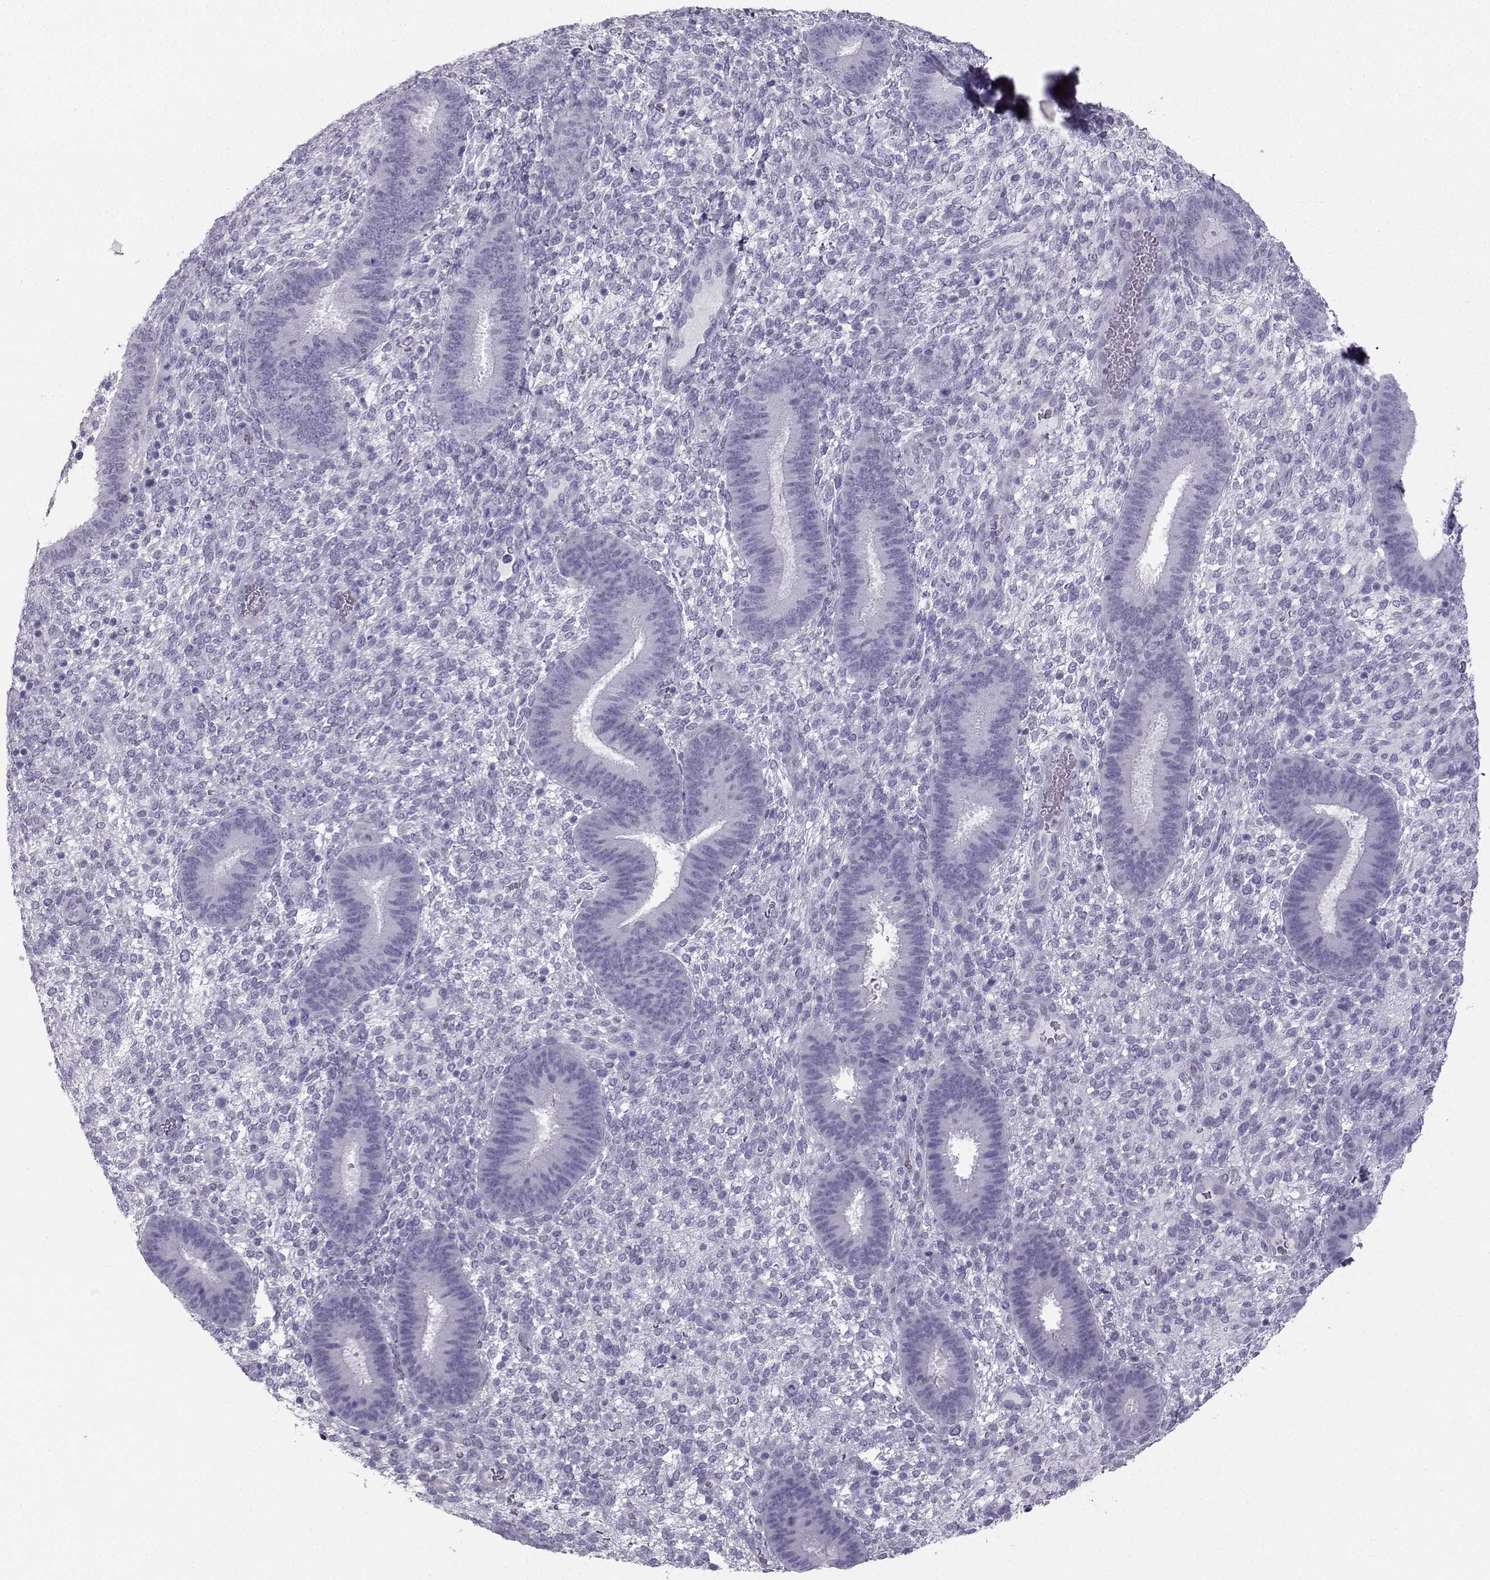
{"staining": {"intensity": "negative", "quantity": "none", "location": "none"}, "tissue": "endometrium", "cell_type": "Cells in endometrial stroma", "image_type": "normal", "snomed": [{"axis": "morphology", "description": "Normal tissue, NOS"}, {"axis": "topography", "description": "Endometrium"}], "caption": "Immunohistochemistry of unremarkable endometrium exhibits no staining in cells in endometrial stroma. The staining was performed using DAB to visualize the protein expression in brown, while the nuclei were stained in blue with hematoxylin (Magnification: 20x).", "gene": "IQCD", "patient": {"sex": "female", "age": 39}}